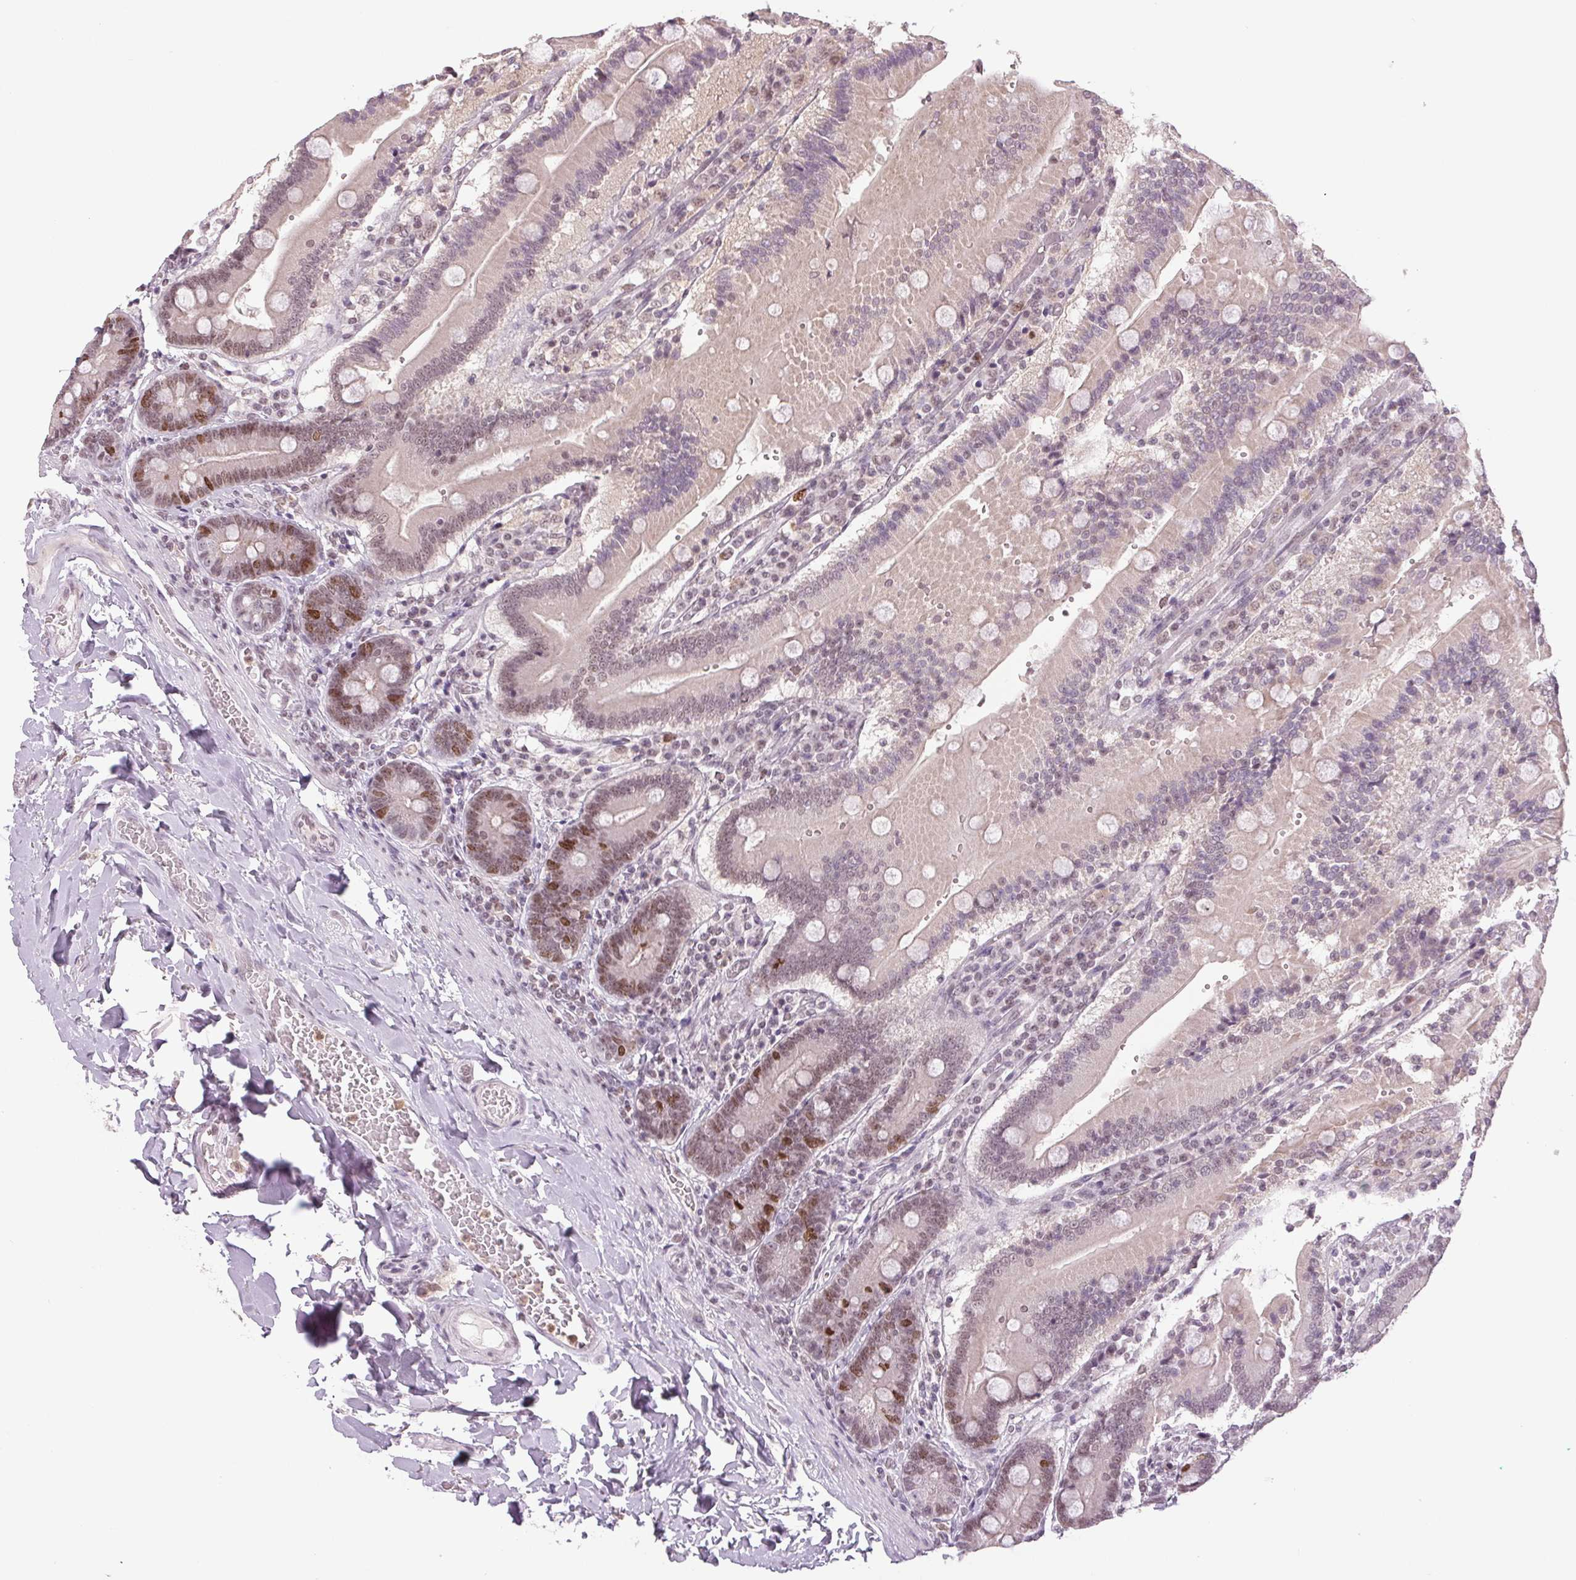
{"staining": {"intensity": "strong", "quantity": "<25%", "location": "nuclear"}, "tissue": "duodenum", "cell_type": "Glandular cells", "image_type": "normal", "snomed": [{"axis": "morphology", "description": "Normal tissue, NOS"}, {"axis": "topography", "description": "Duodenum"}], "caption": "Protein expression analysis of normal human duodenum reveals strong nuclear positivity in about <25% of glandular cells. The staining is performed using DAB brown chromogen to label protein expression. The nuclei are counter-stained blue using hematoxylin.", "gene": "SMIM6", "patient": {"sex": "female", "age": 62}}